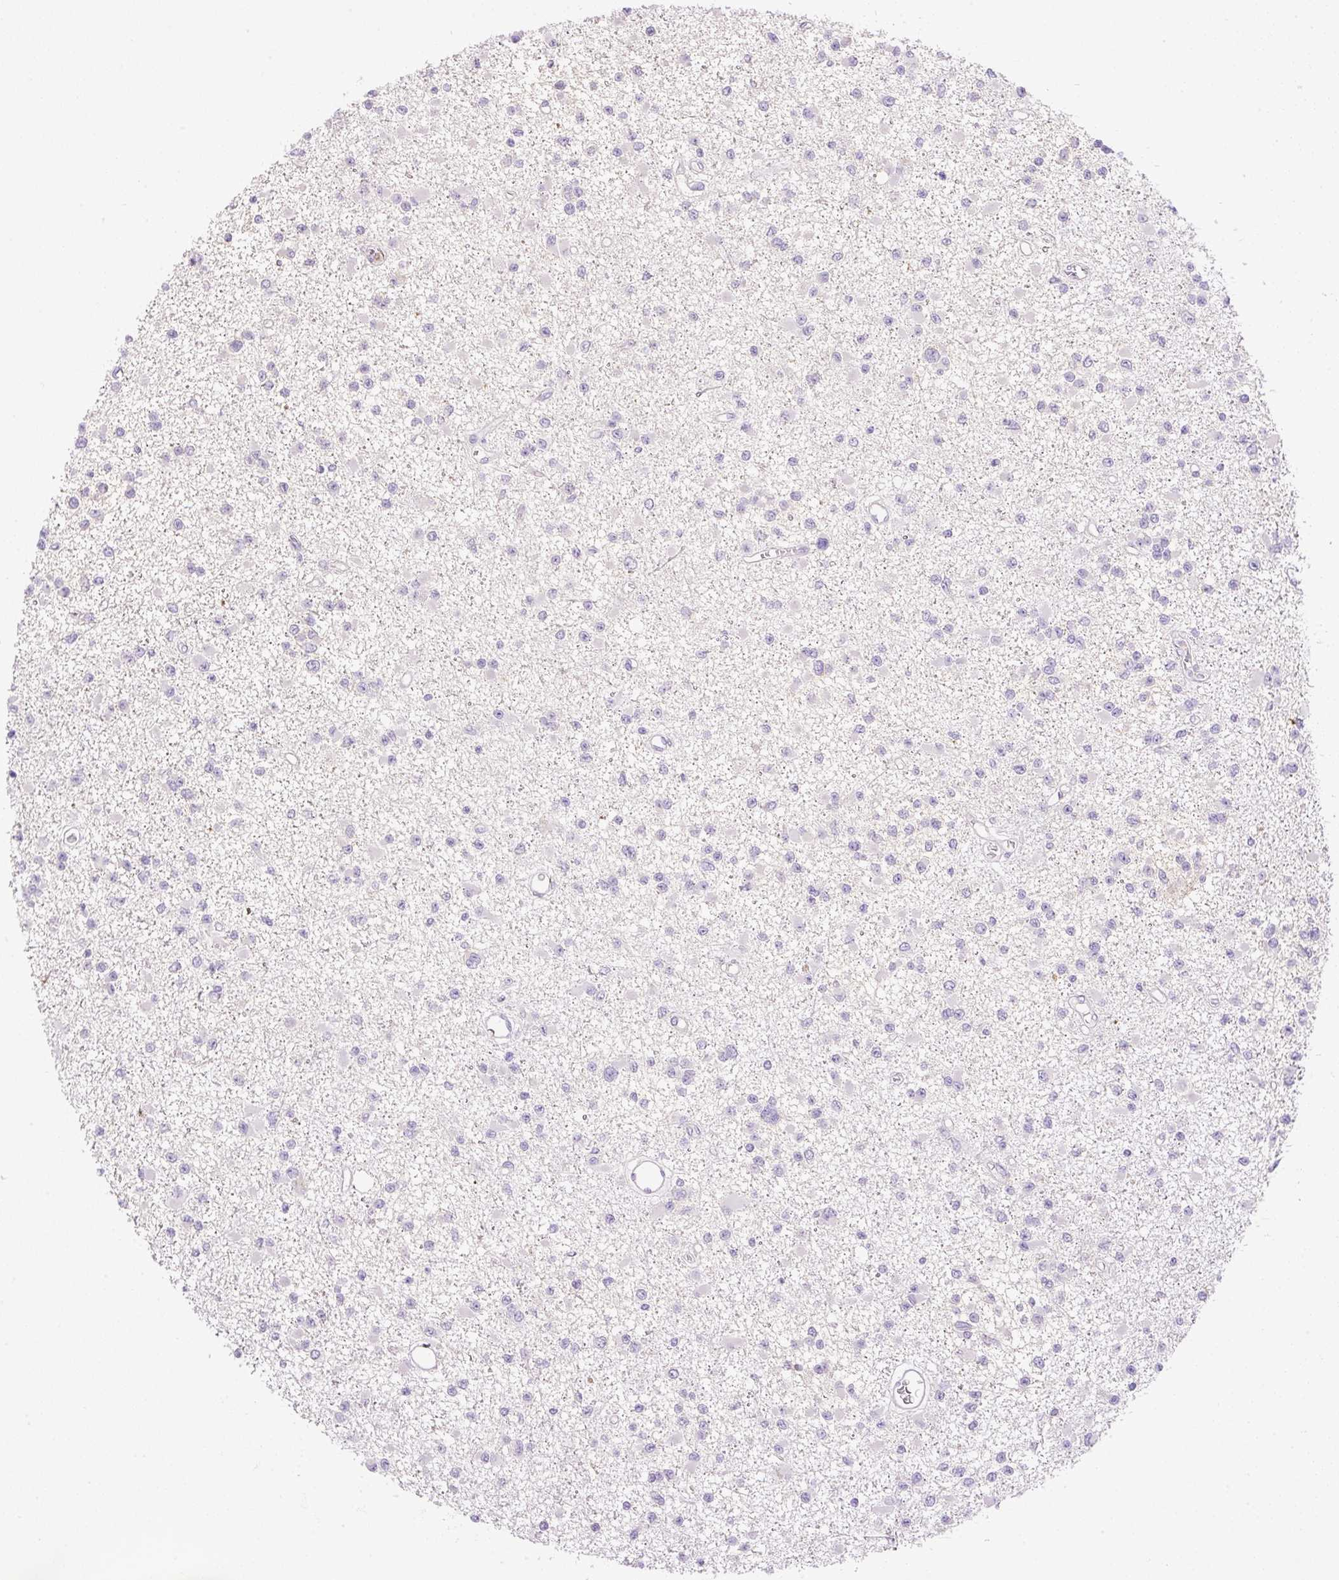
{"staining": {"intensity": "negative", "quantity": "none", "location": "none"}, "tissue": "glioma", "cell_type": "Tumor cells", "image_type": "cancer", "snomed": [{"axis": "morphology", "description": "Glioma, malignant, Low grade"}, {"axis": "topography", "description": "Brain"}], "caption": "Micrograph shows no protein positivity in tumor cells of malignant glioma (low-grade) tissue. (IHC, brightfield microscopy, high magnification).", "gene": "TDRD15", "patient": {"sex": "female", "age": 22}}